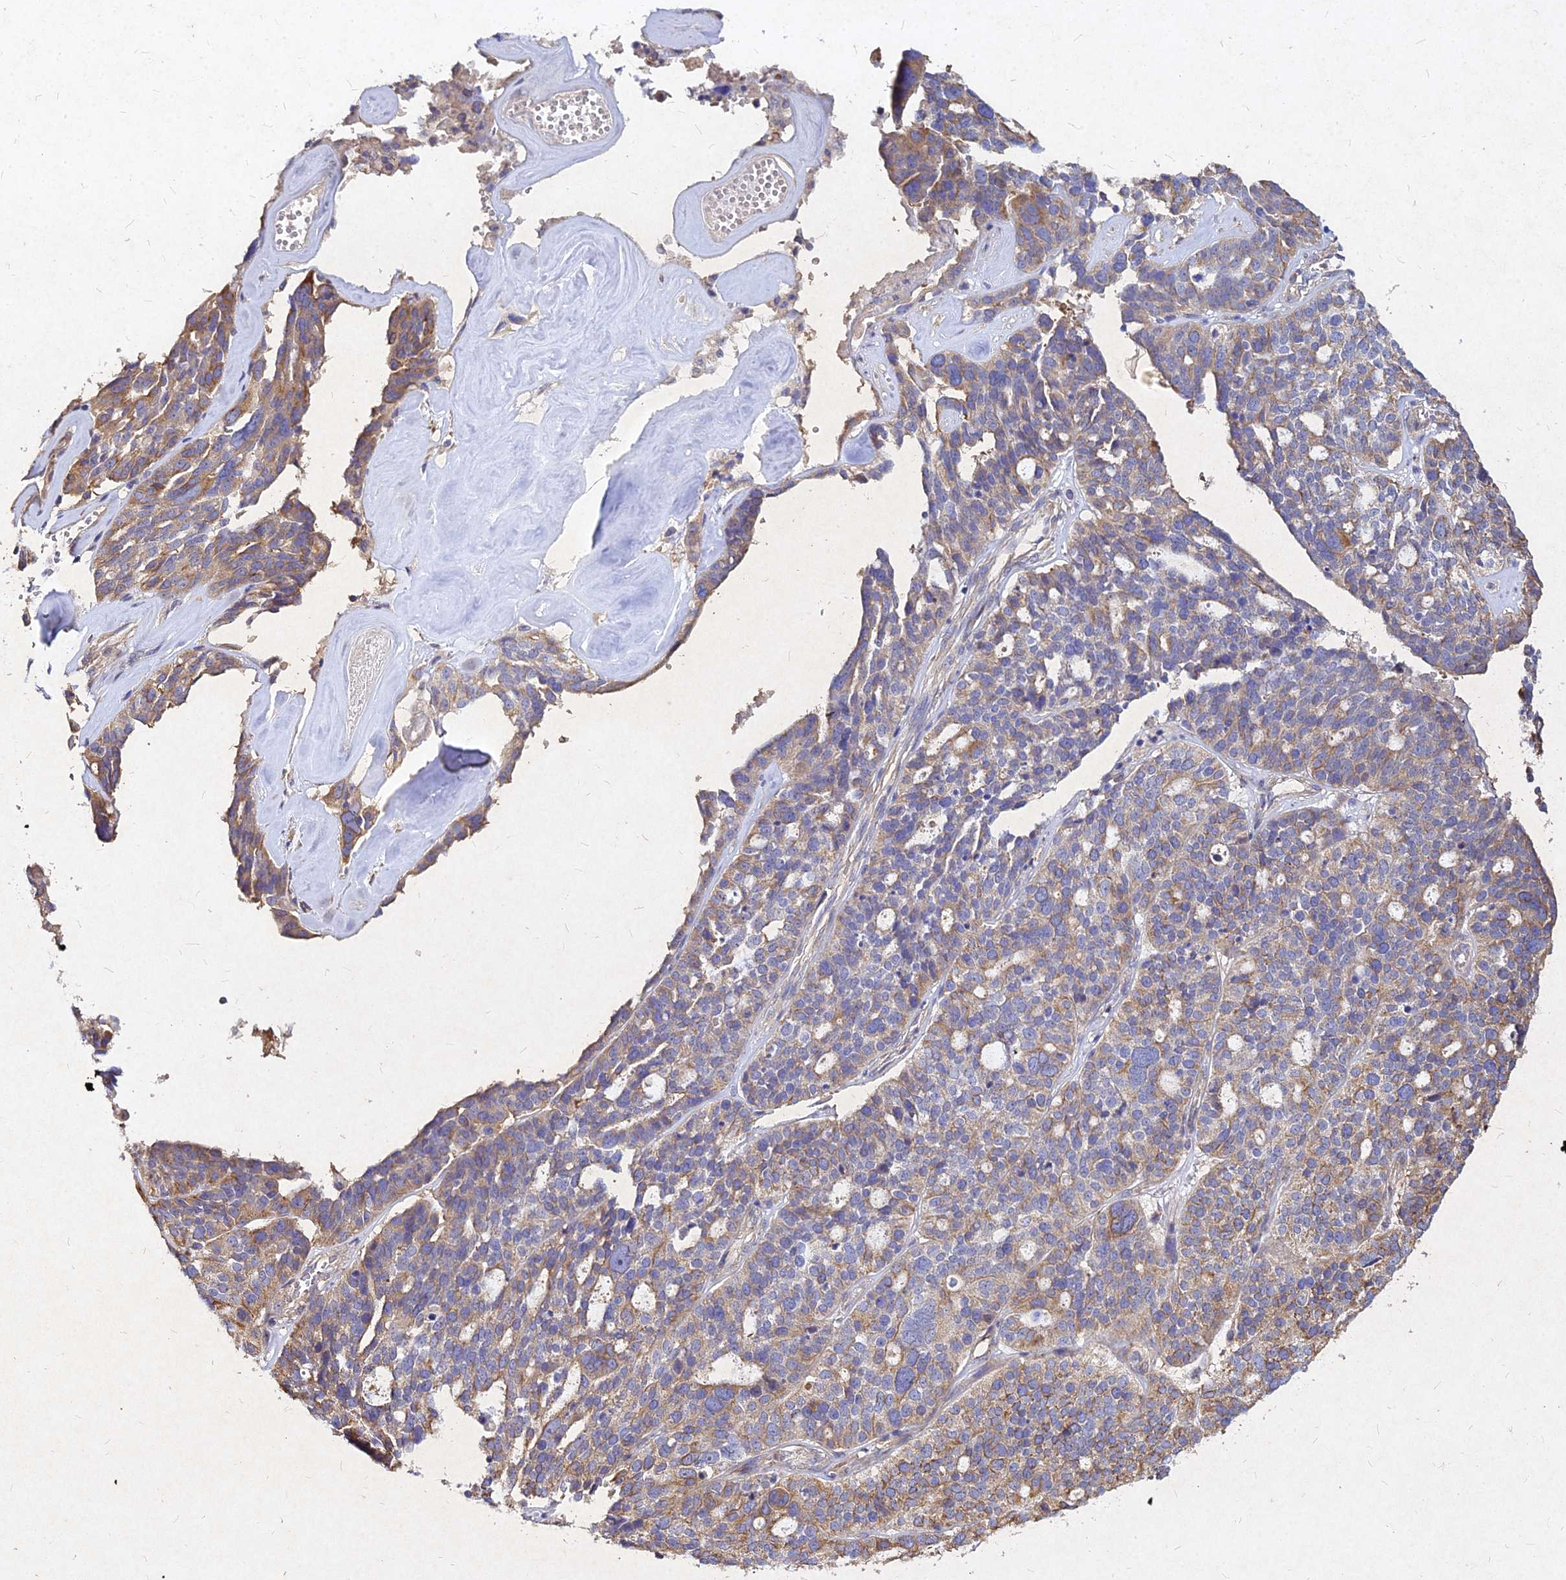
{"staining": {"intensity": "moderate", "quantity": "<25%", "location": "cytoplasmic/membranous"}, "tissue": "ovarian cancer", "cell_type": "Tumor cells", "image_type": "cancer", "snomed": [{"axis": "morphology", "description": "Cystadenocarcinoma, serous, NOS"}, {"axis": "topography", "description": "Ovary"}], "caption": "This is a photomicrograph of IHC staining of ovarian serous cystadenocarcinoma, which shows moderate staining in the cytoplasmic/membranous of tumor cells.", "gene": "SKA1", "patient": {"sex": "female", "age": 59}}